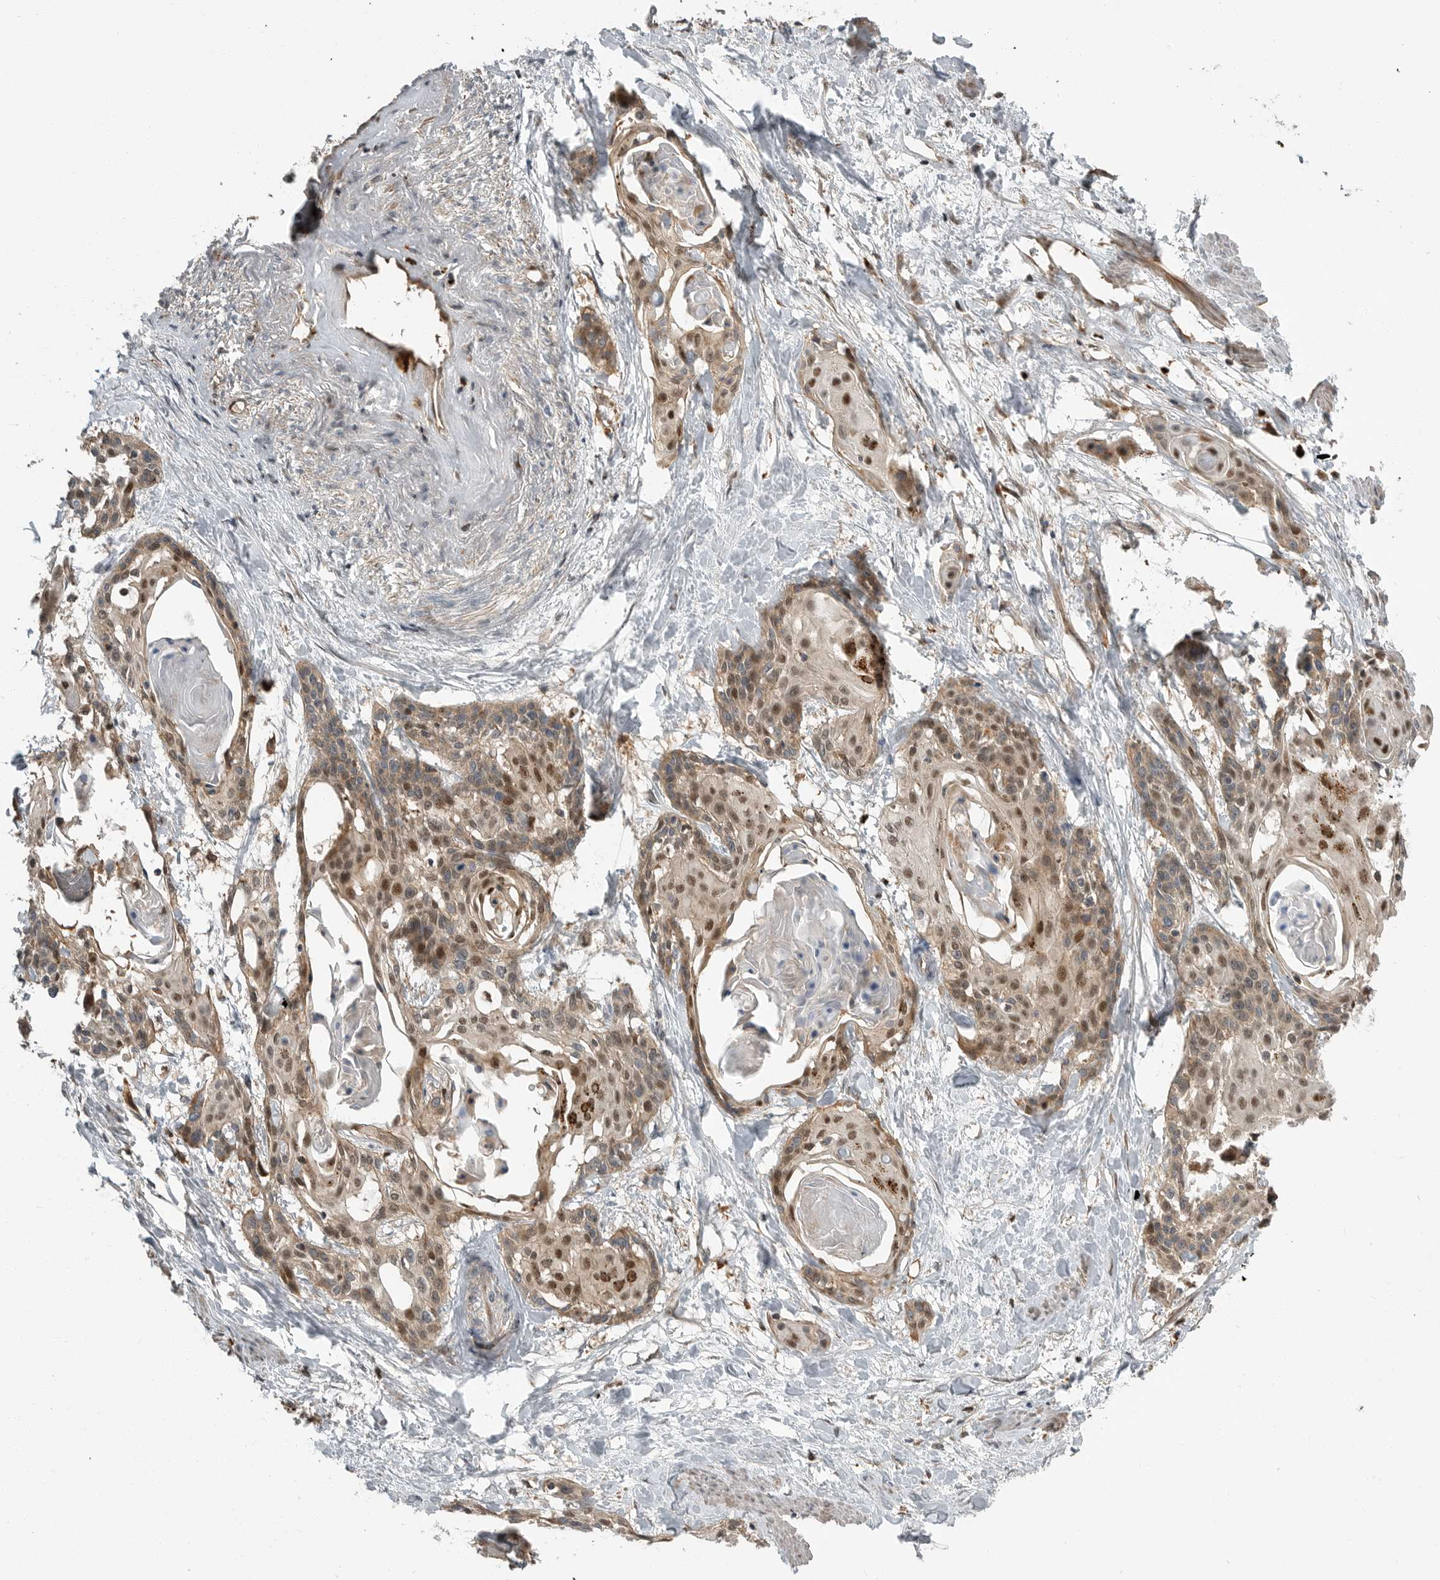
{"staining": {"intensity": "moderate", "quantity": "25%-75%", "location": "nuclear"}, "tissue": "cervical cancer", "cell_type": "Tumor cells", "image_type": "cancer", "snomed": [{"axis": "morphology", "description": "Squamous cell carcinoma, NOS"}, {"axis": "topography", "description": "Cervix"}], "caption": "This is a photomicrograph of immunohistochemistry (IHC) staining of cervical cancer (squamous cell carcinoma), which shows moderate expression in the nuclear of tumor cells.", "gene": "STRAP", "patient": {"sex": "female", "age": 57}}